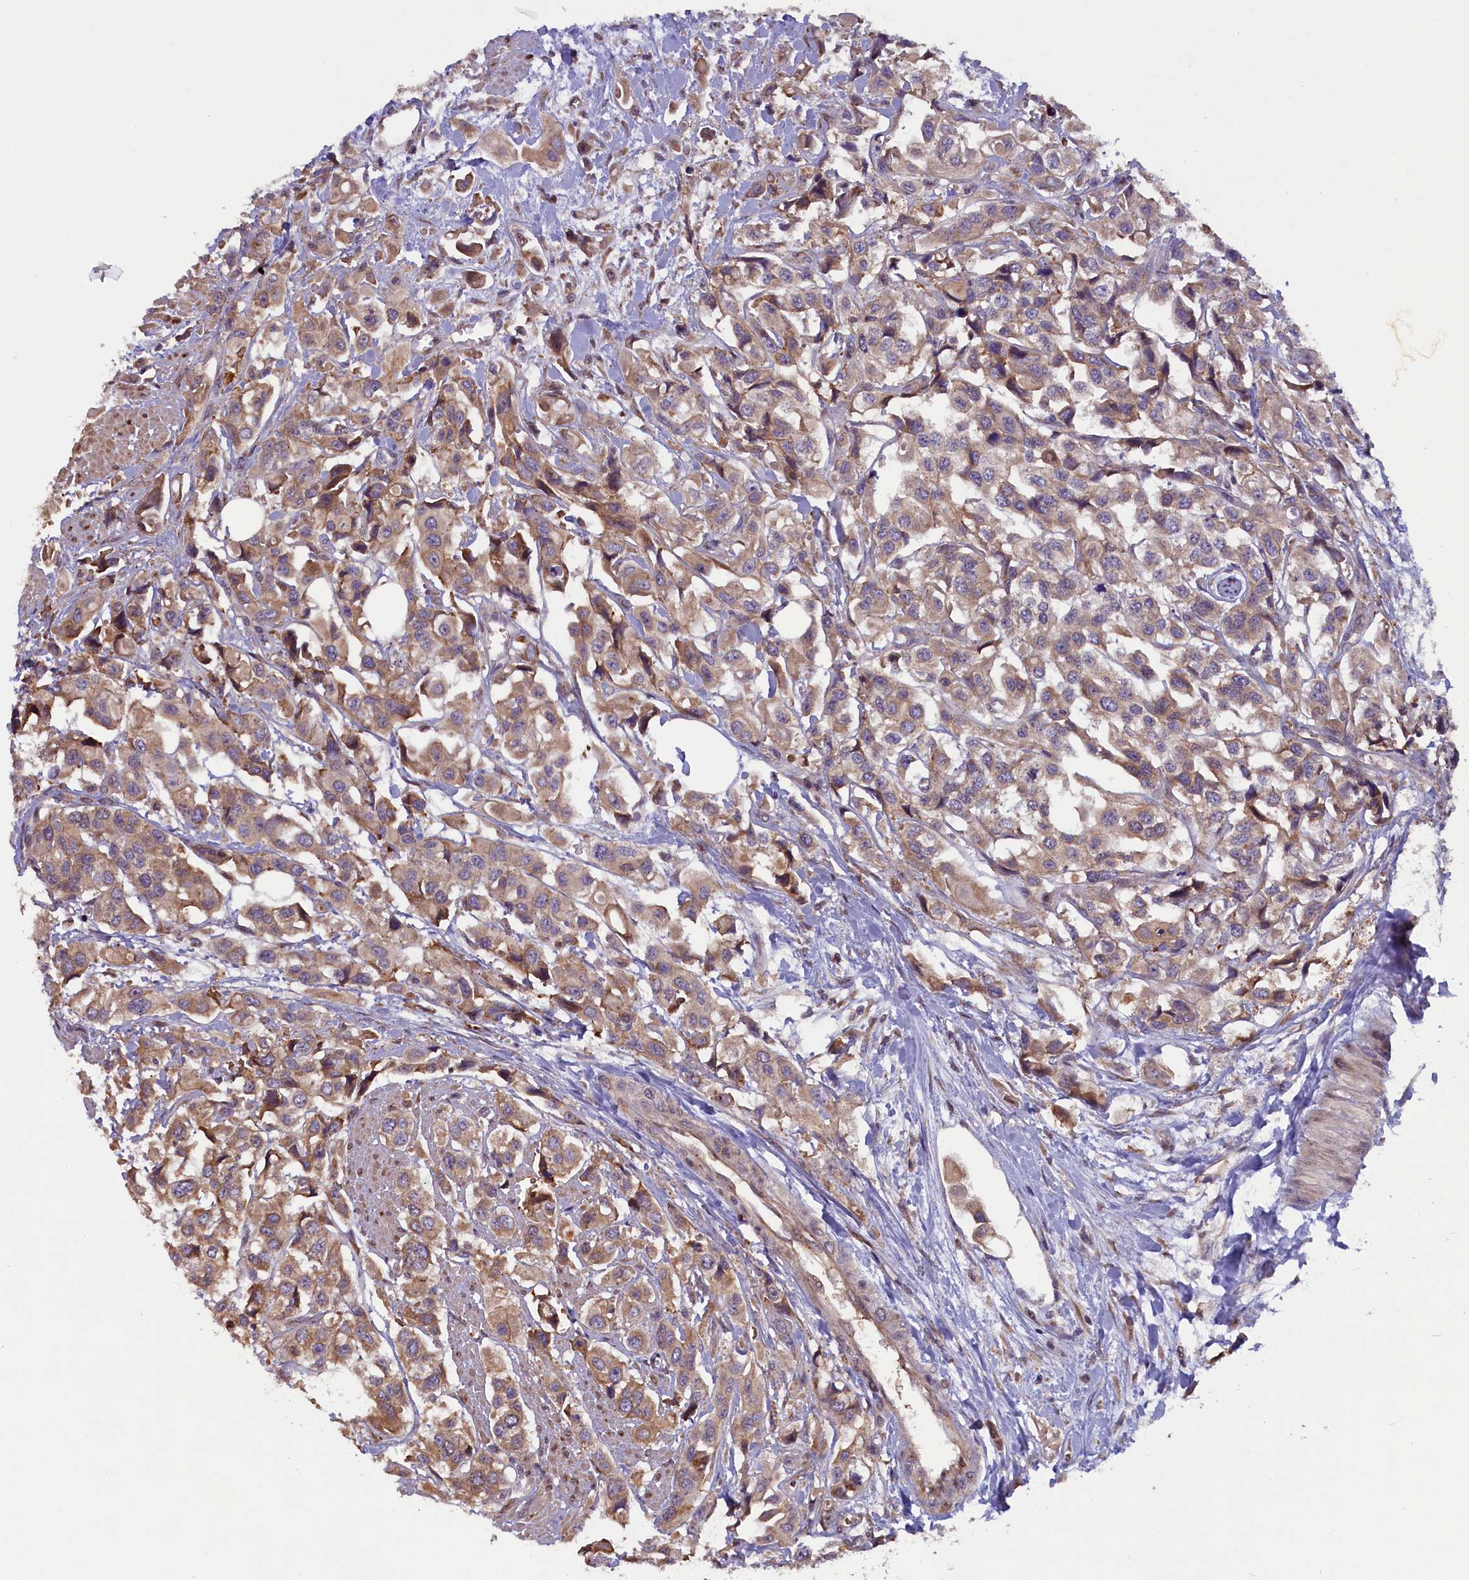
{"staining": {"intensity": "moderate", "quantity": ">75%", "location": "cytoplasmic/membranous"}, "tissue": "urothelial cancer", "cell_type": "Tumor cells", "image_type": "cancer", "snomed": [{"axis": "morphology", "description": "Urothelial carcinoma, High grade"}, {"axis": "topography", "description": "Urinary bladder"}], "caption": "The image exhibits staining of urothelial carcinoma (high-grade), revealing moderate cytoplasmic/membranous protein positivity (brown color) within tumor cells.", "gene": "CCDC9B", "patient": {"sex": "male", "age": 67}}